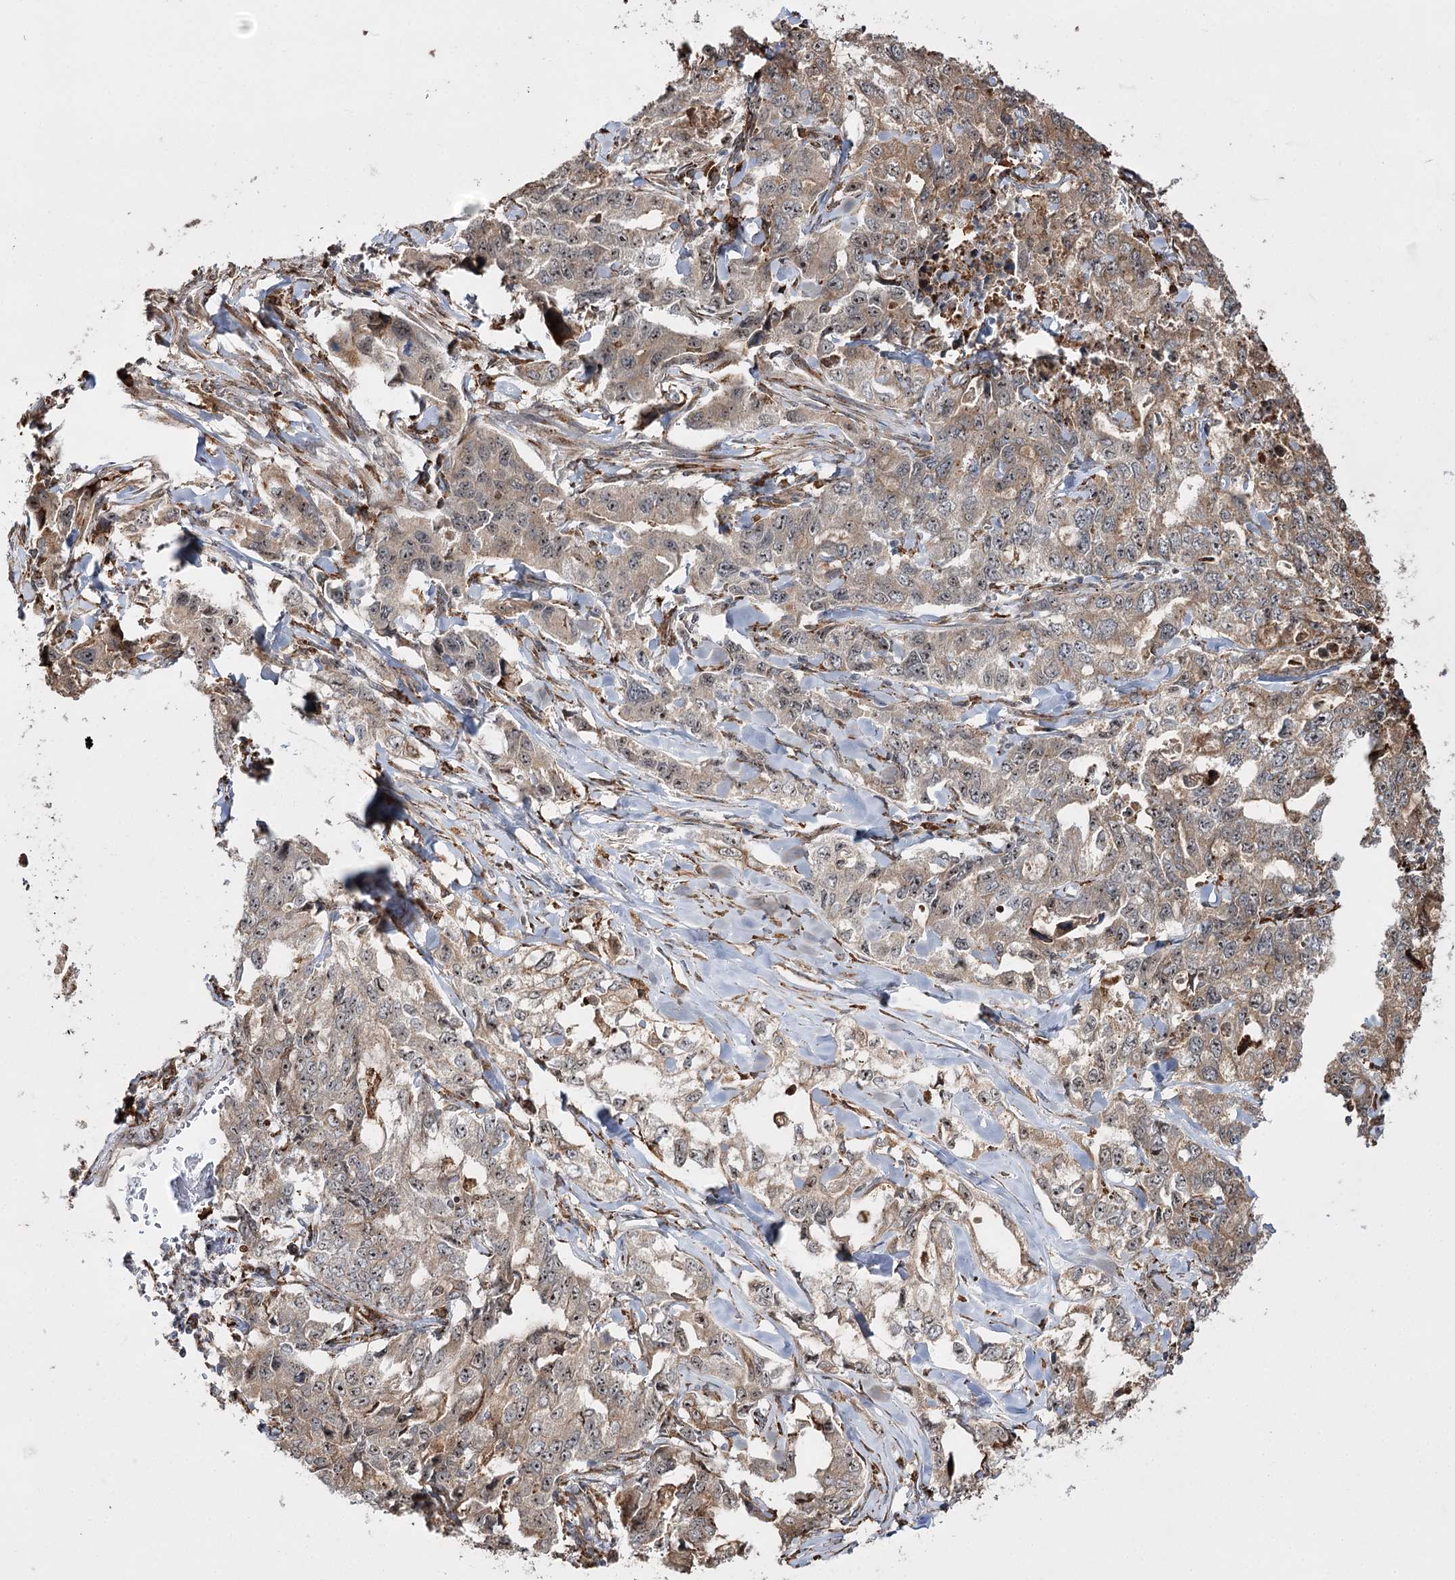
{"staining": {"intensity": "weak", "quantity": ">75%", "location": "cytoplasmic/membranous,nuclear"}, "tissue": "lung cancer", "cell_type": "Tumor cells", "image_type": "cancer", "snomed": [{"axis": "morphology", "description": "Adenocarcinoma, NOS"}, {"axis": "topography", "description": "Lung"}], "caption": "Tumor cells reveal low levels of weak cytoplasmic/membranous and nuclear expression in about >75% of cells in human adenocarcinoma (lung). The staining was performed using DAB (3,3'-diaminobenzidine) to visualize the protein expression in brown, while the nuclei were stained in blue with hematoxylin (Magnification: 20x).", "gene": "FANCL", "patient": {"sex": "female", "age": 51}}